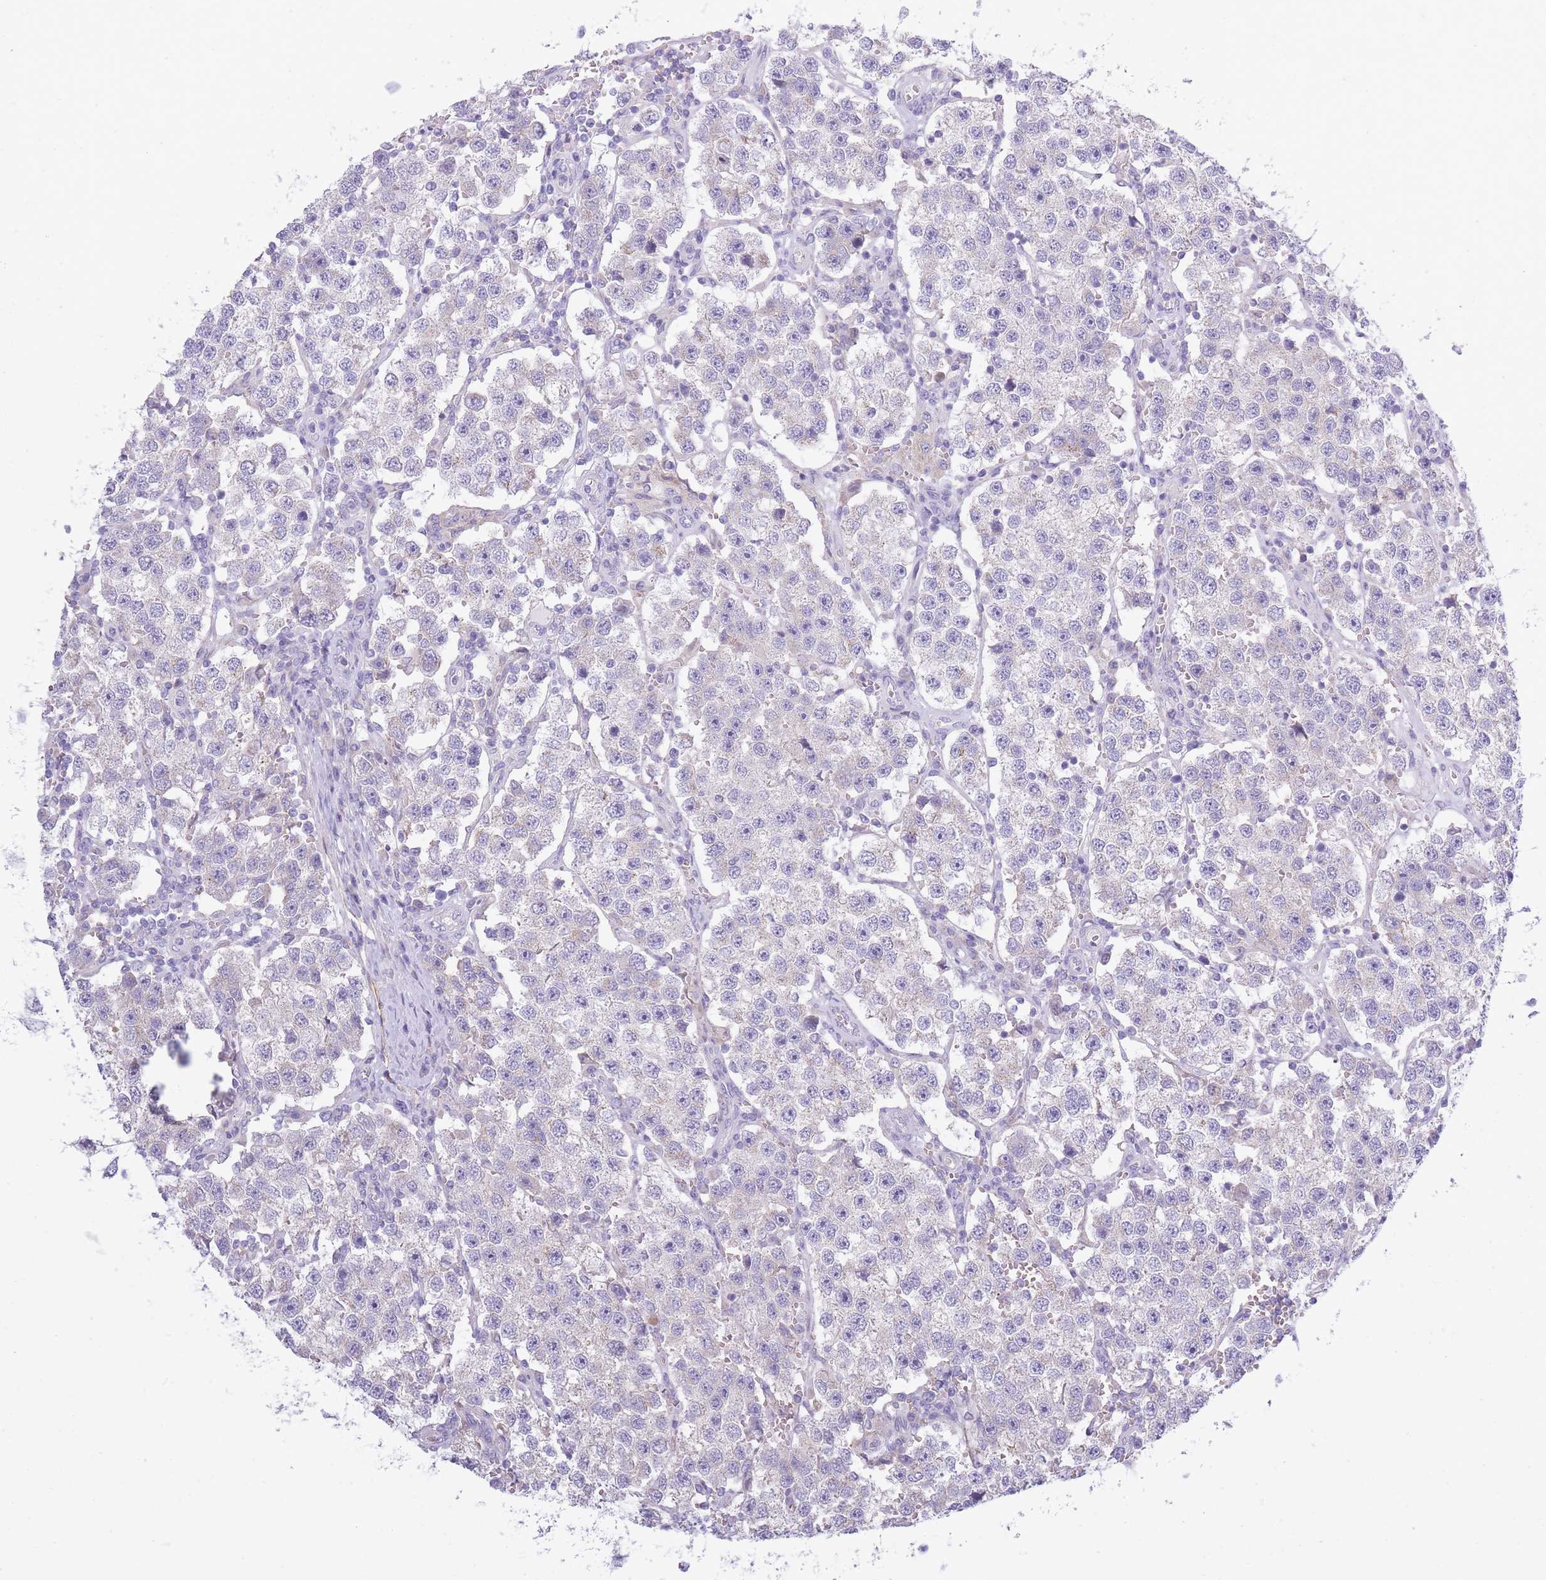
{"staining": {"intensity": "negative", "quantity": "none", "location": "none"}, "tissue": "testis cancer", "cell_type": "Tumor cells", "image_type": "cancer", "snomed": [{"axis": "morphology", "description": "Seminoma, NOS"}, {"axis": "topography", "description": "Testis"}], "caption": "This is an immunohistochemistry micrograph of testis cancer. There is no positivity in tumor cells.", "gene": "AP3M2", "patient": {"sex": "male", "age": 37}}